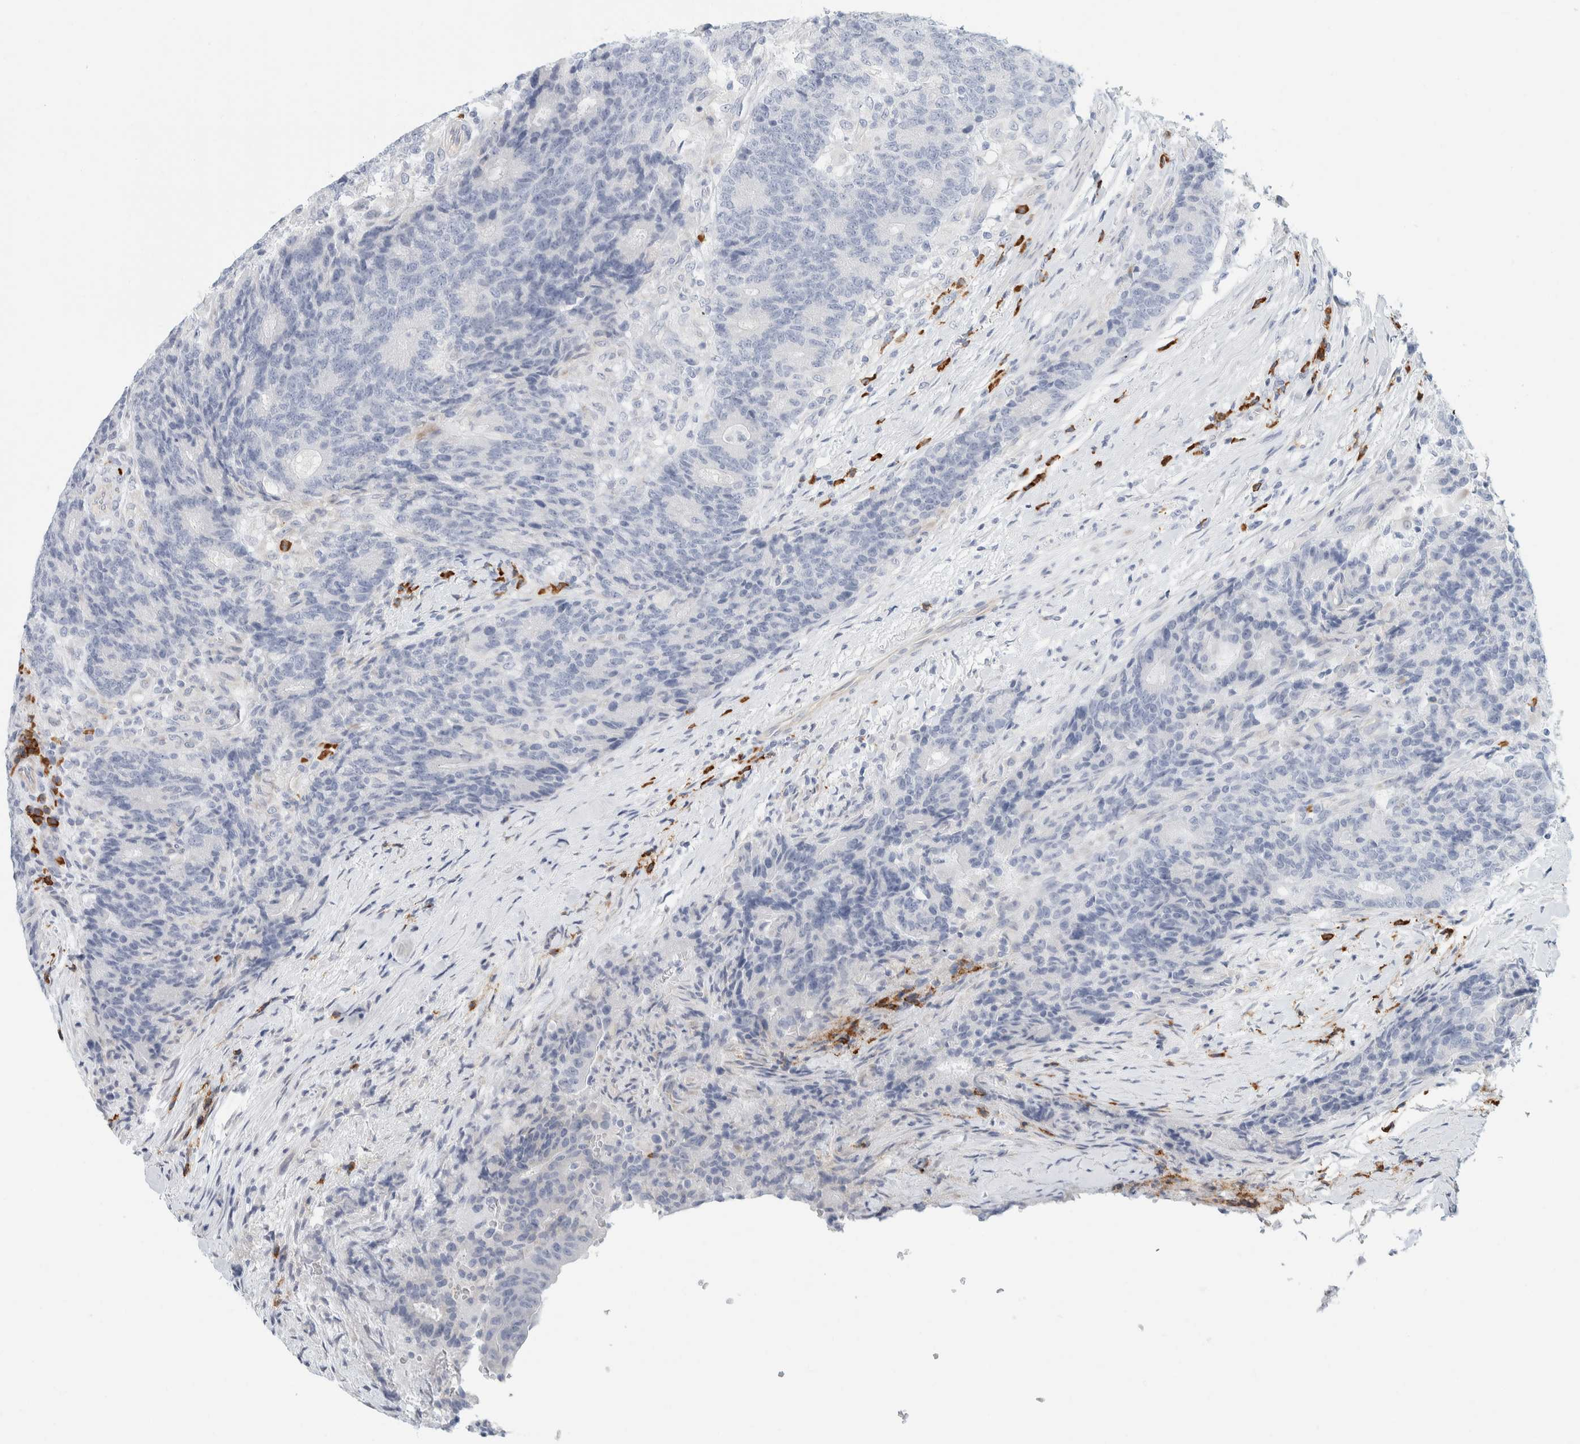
{"staining": {"intensity": "negative", "quantity": "none", "location": "none"}, "tissue": "colorectal cancer", "cell_type": "Tumor cells", "image_type": "cancer", "snomed": [{"axis": "morphology", "description": "Normal tissue, NOS"}, {"axis": "morphology", "description": "Adenocarcinoma, NOS"}, {"axis": "topography", "description": "Colon"}], "caption": "There is no significant staining in tumor cells of adenocarcinoma (colorectal).", "gene": "ARHGAP27", "patient": {"sex": "female", "age": 75}}